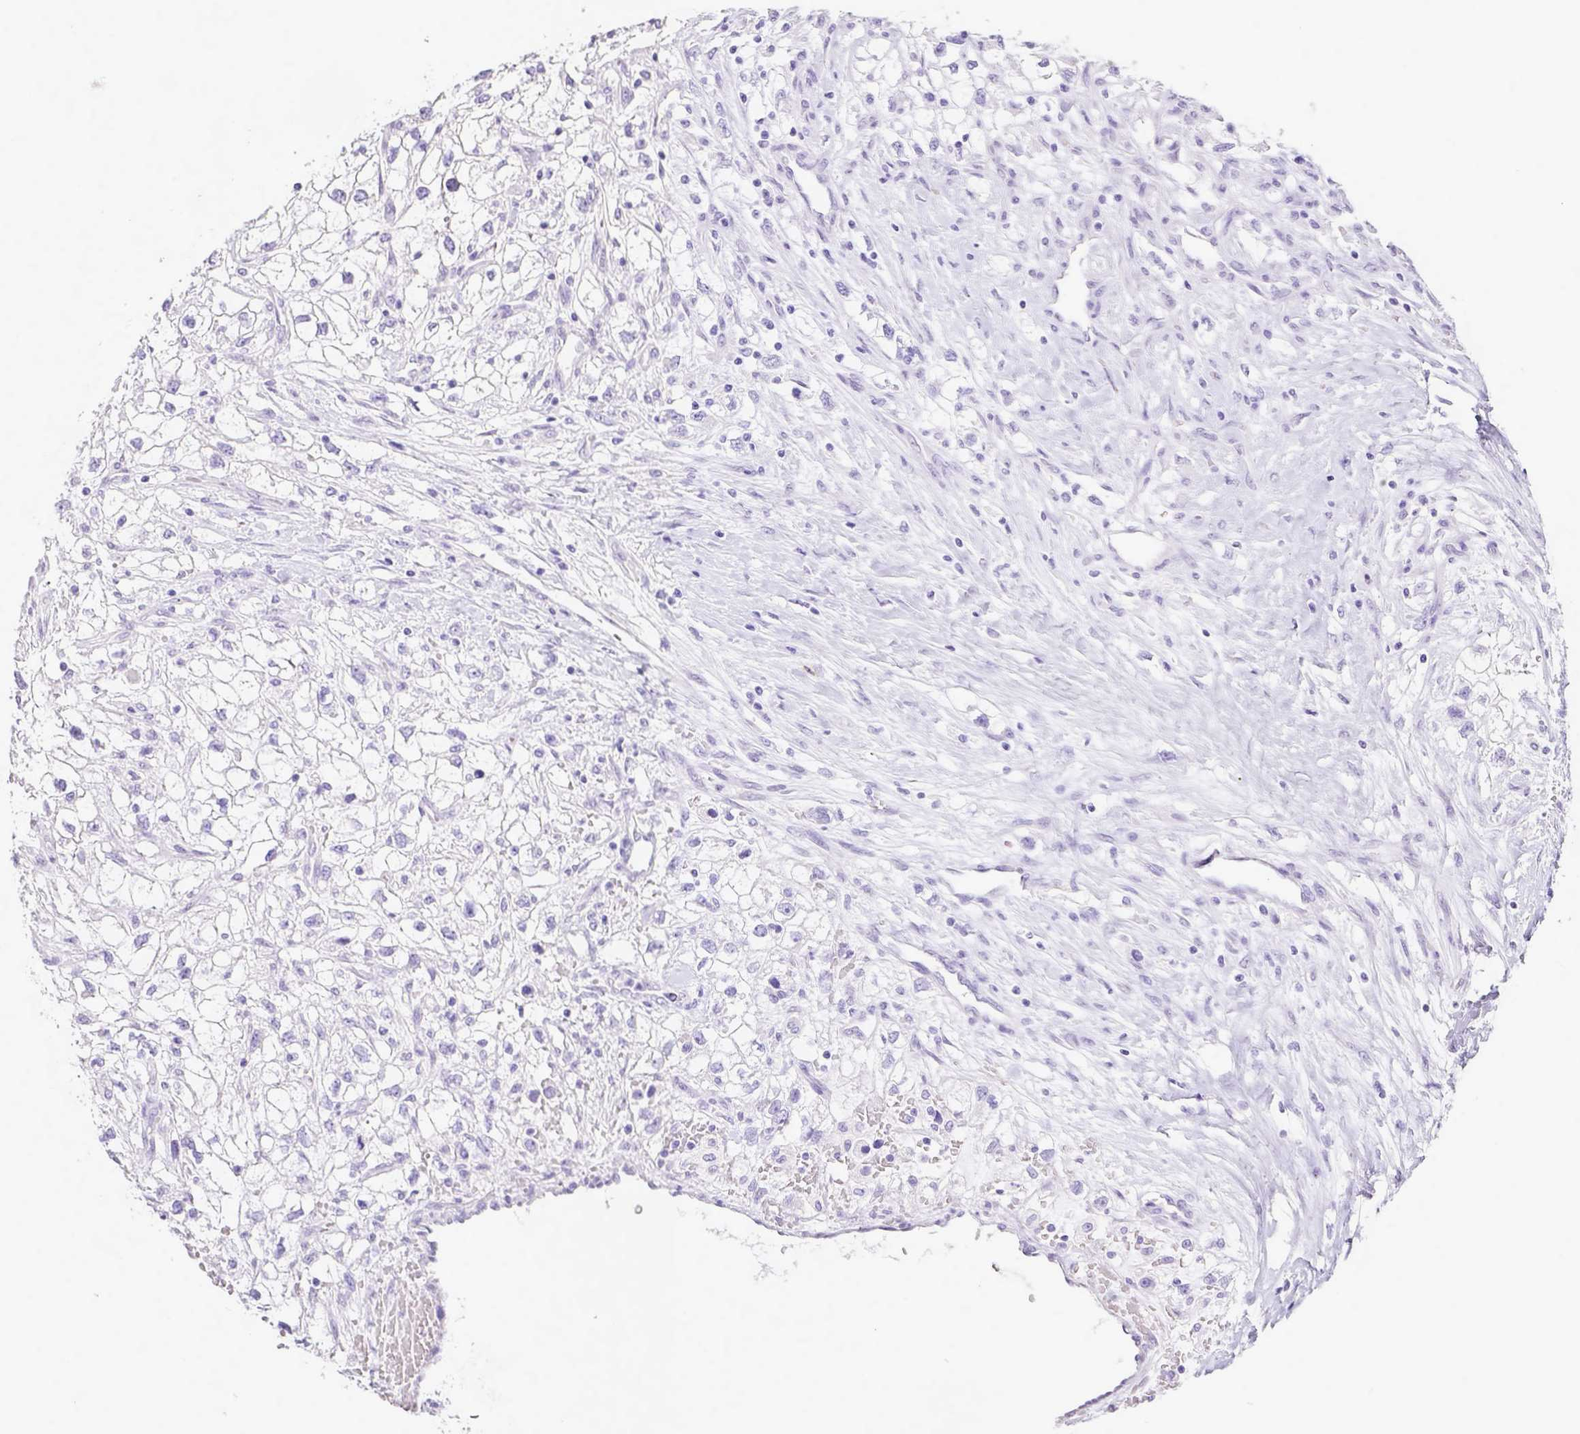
{"staining": {"intensity": "negative", "quantity": "none", "location": "none"}, "tissue": "renal cancer", "cell_type": "Tumor cells", "image_type": "cancer", "snomed": [{"axis": "morphology", "description": "Adenocarcinoma, NOS"}, {"axis": "topography", "description": "Kidney"}], "caption": "Tumor cells are negative for protein expression in human adenocarcinoma (renal). (Stains: DAB IHC with hematoxylin counter stain, Microscopy: brightfield microscopy at high magnification).", "gene": "ARHGAP36", "patient": {"sex": "male", "age": 59}}